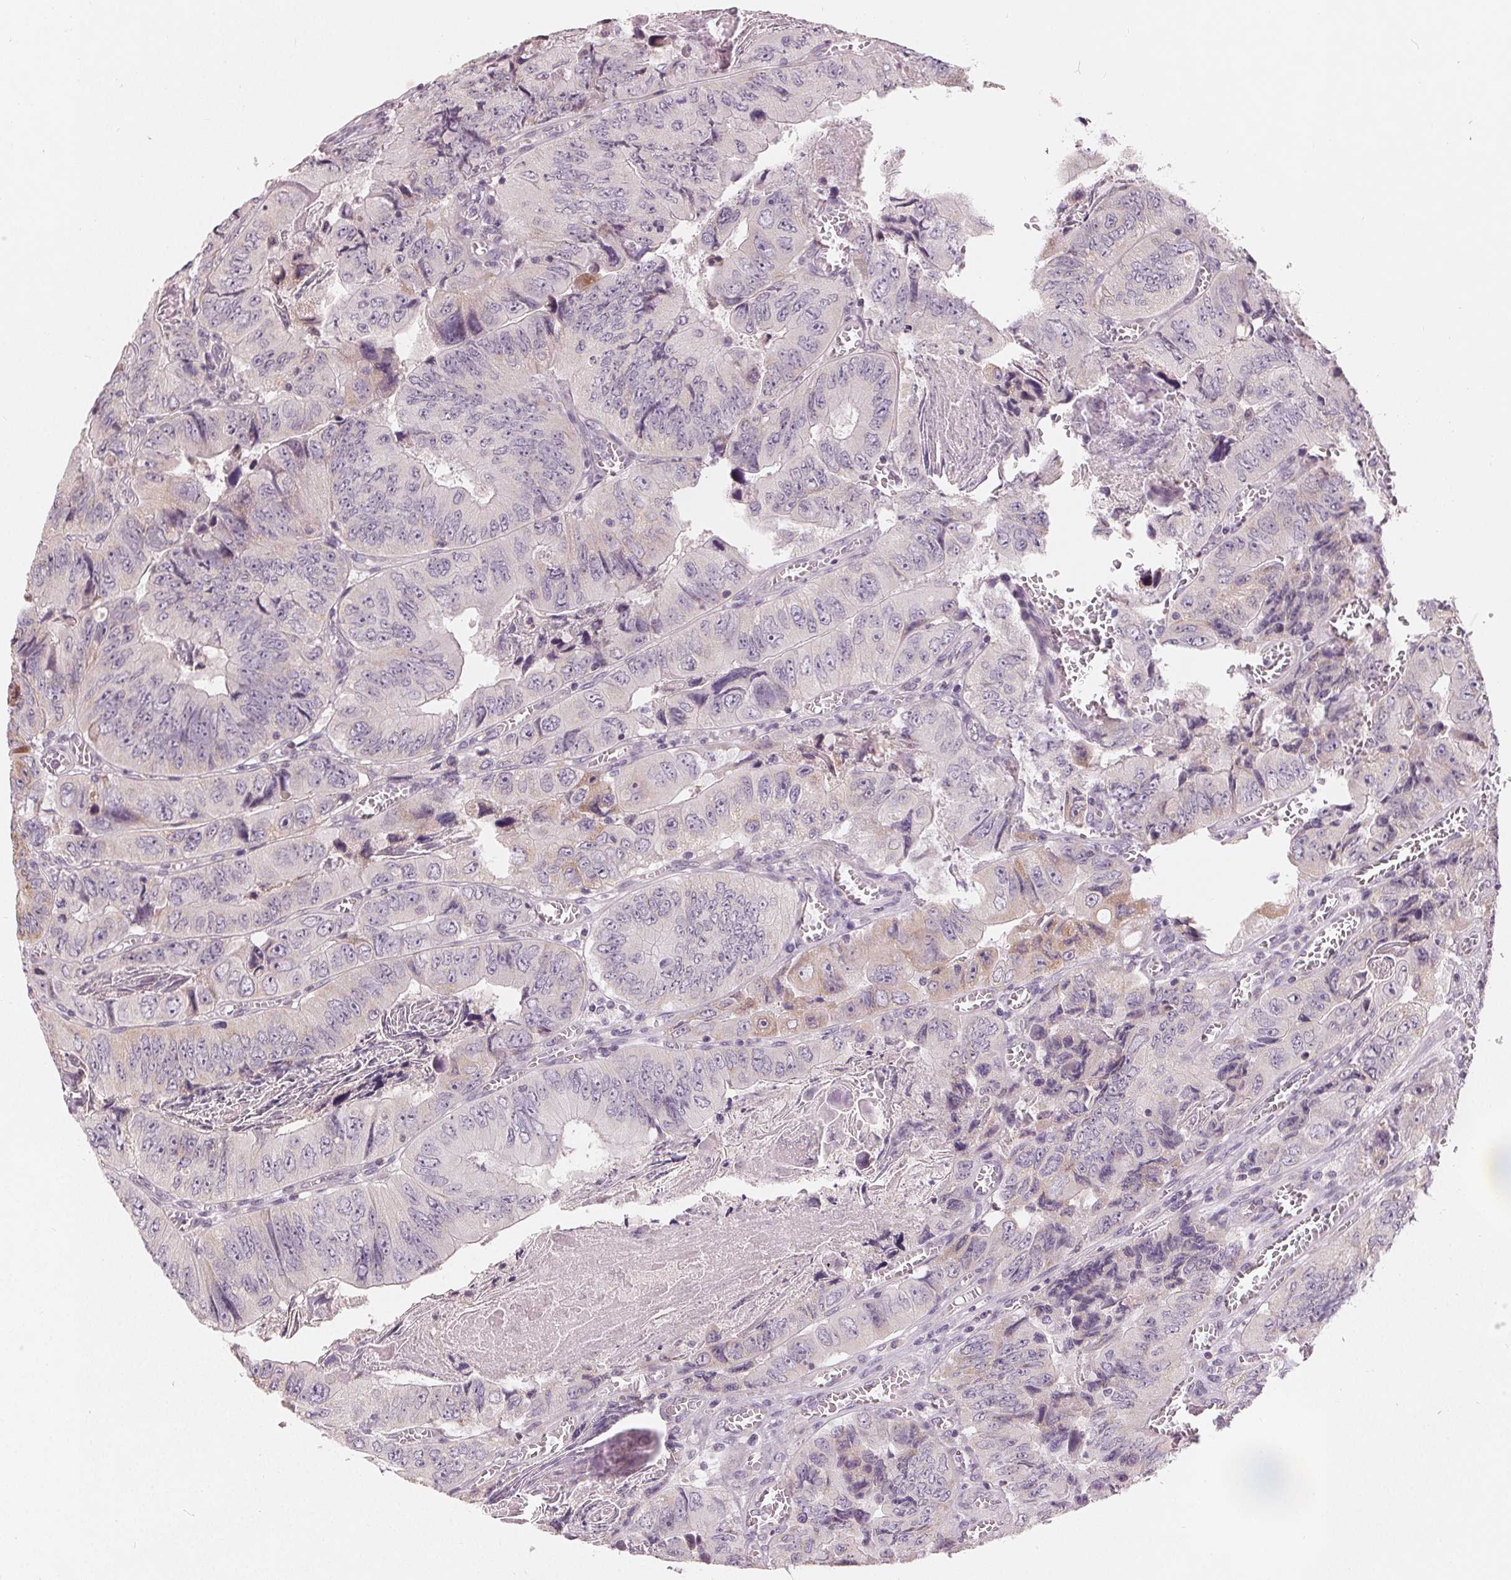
{"staining": {"intensity": "moderate", "quantity": "<25%", "location": "cytoplasmic/membranous"}, "tissue": "colorectal cancer", "cell_type": "Tumor cells", "image_type": "cancer", "snomed": [{"axis": "morphology", "description": "Adenocarcinoma, NOS"}, {"axis": "topography", "description": "Colon"}], "caption": "IHC of human colorectal cancer (adenocarcinoma) displays low levels of moderate cytoplasmic/membranous staining in about <25% of tumor cells. Immunohistochemistry stains the protein of interest in brown and the nuclei are stained blue.", "gene": "TRIM60", "patient": {"sex": "female", "age": 84}}